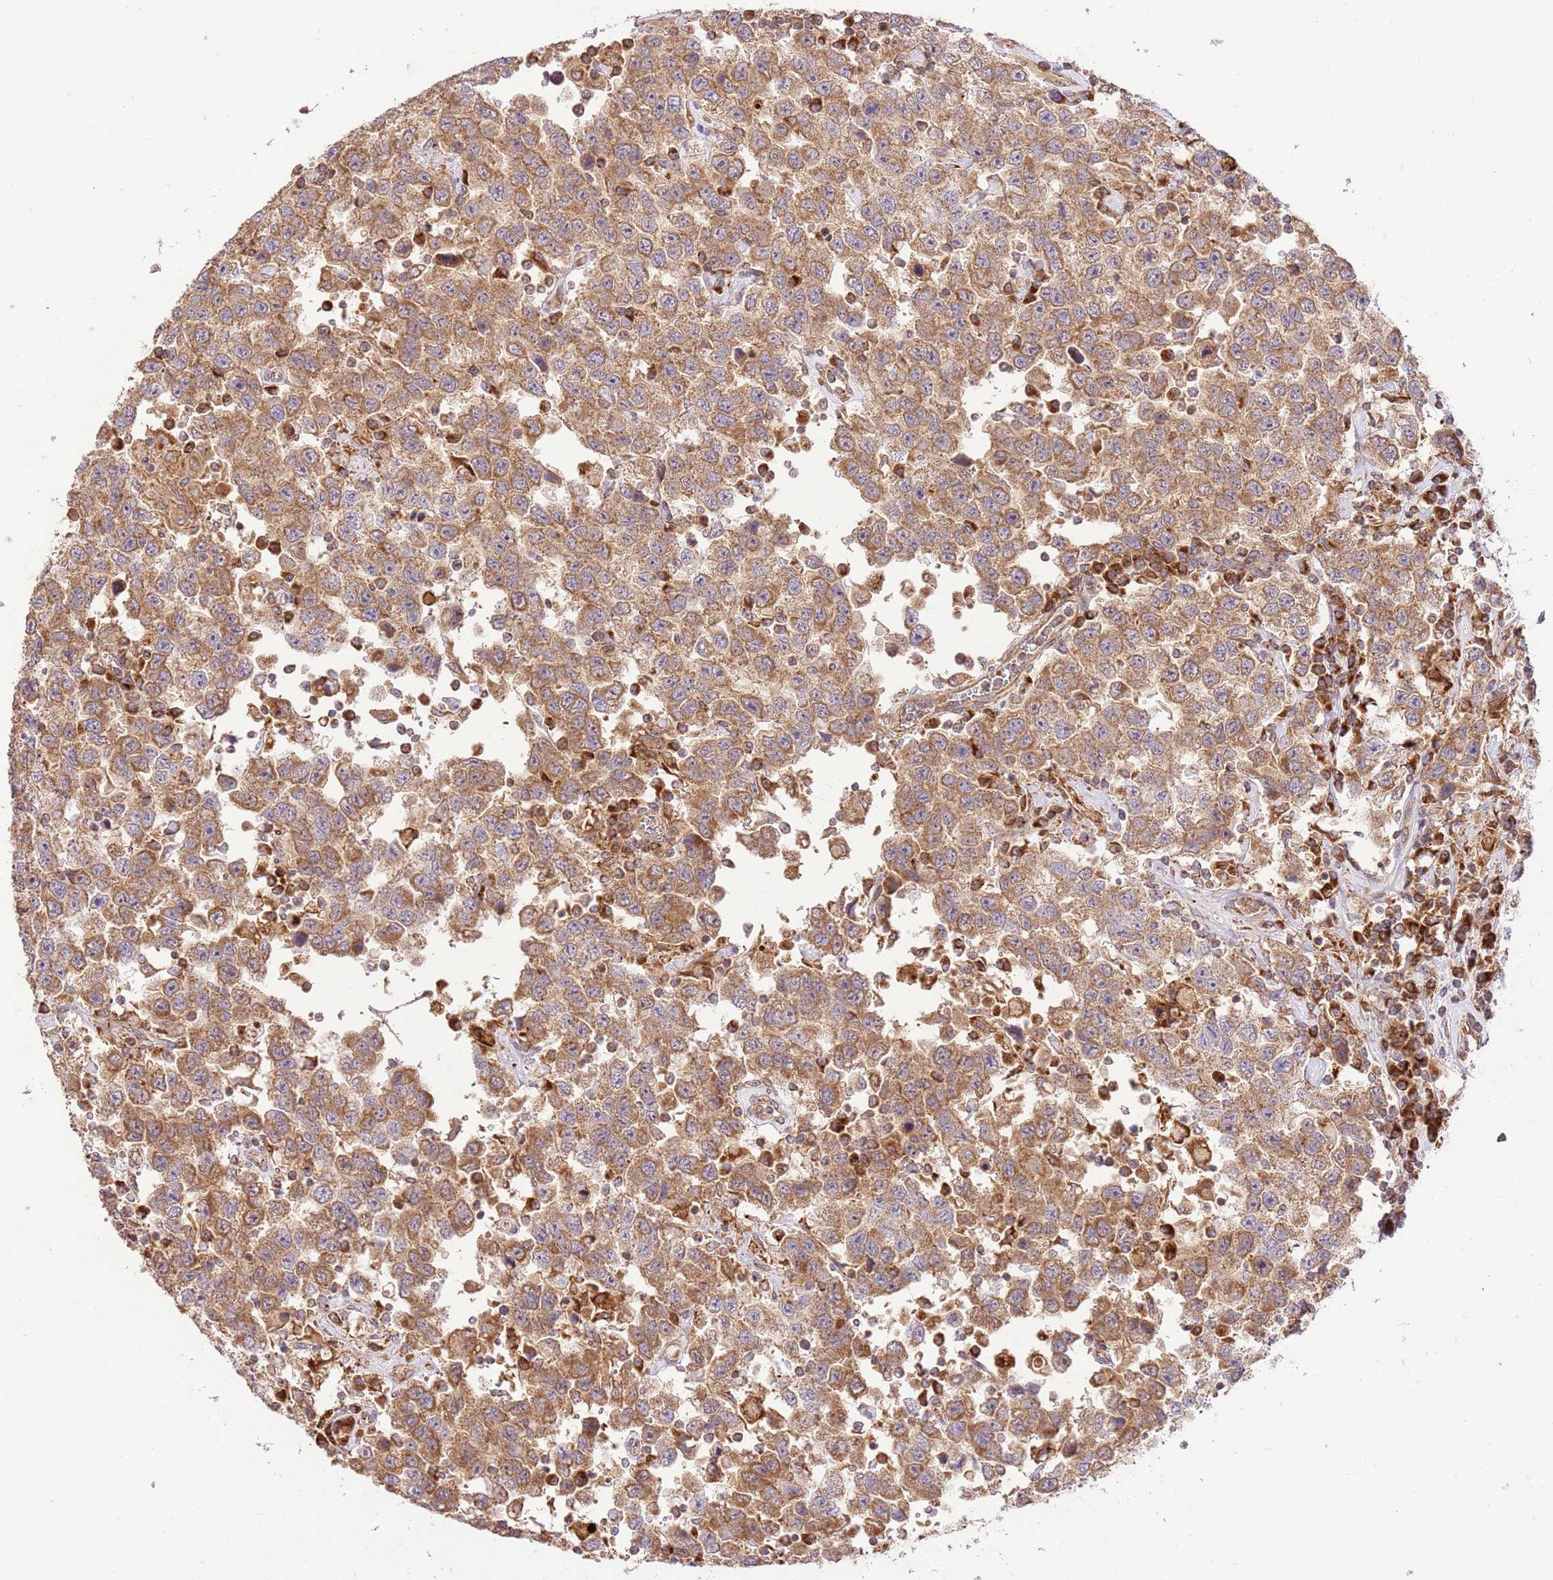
{"staining": {"intensity": "moderate", "quantity": ">75%", "location": "cytoplasmic/membranous"}, "tissue": "testis cancer", "cell_type": "Tumor cells", "image_type": "cancer", "snomed": [{"axis": "morphology", "description": "Seminoma, NOS"}, {"axis": "topography", "description": "Testis"}], "caption": "High-magnification brightfield microscopy of seminoma (testis) stained with DAB (brown) and counterstained with hematoxylin (blue). tumor cells exhibit moderate cytoplasmic/membranous staining is identified in about>75% of cells. The staining was performed using DAB, with brown indicating positive protein expression. Nuclei are stained blue with hematoxylin.", "gene": "SPATA2L", "patient": {"sex": "male", "age": 41}}